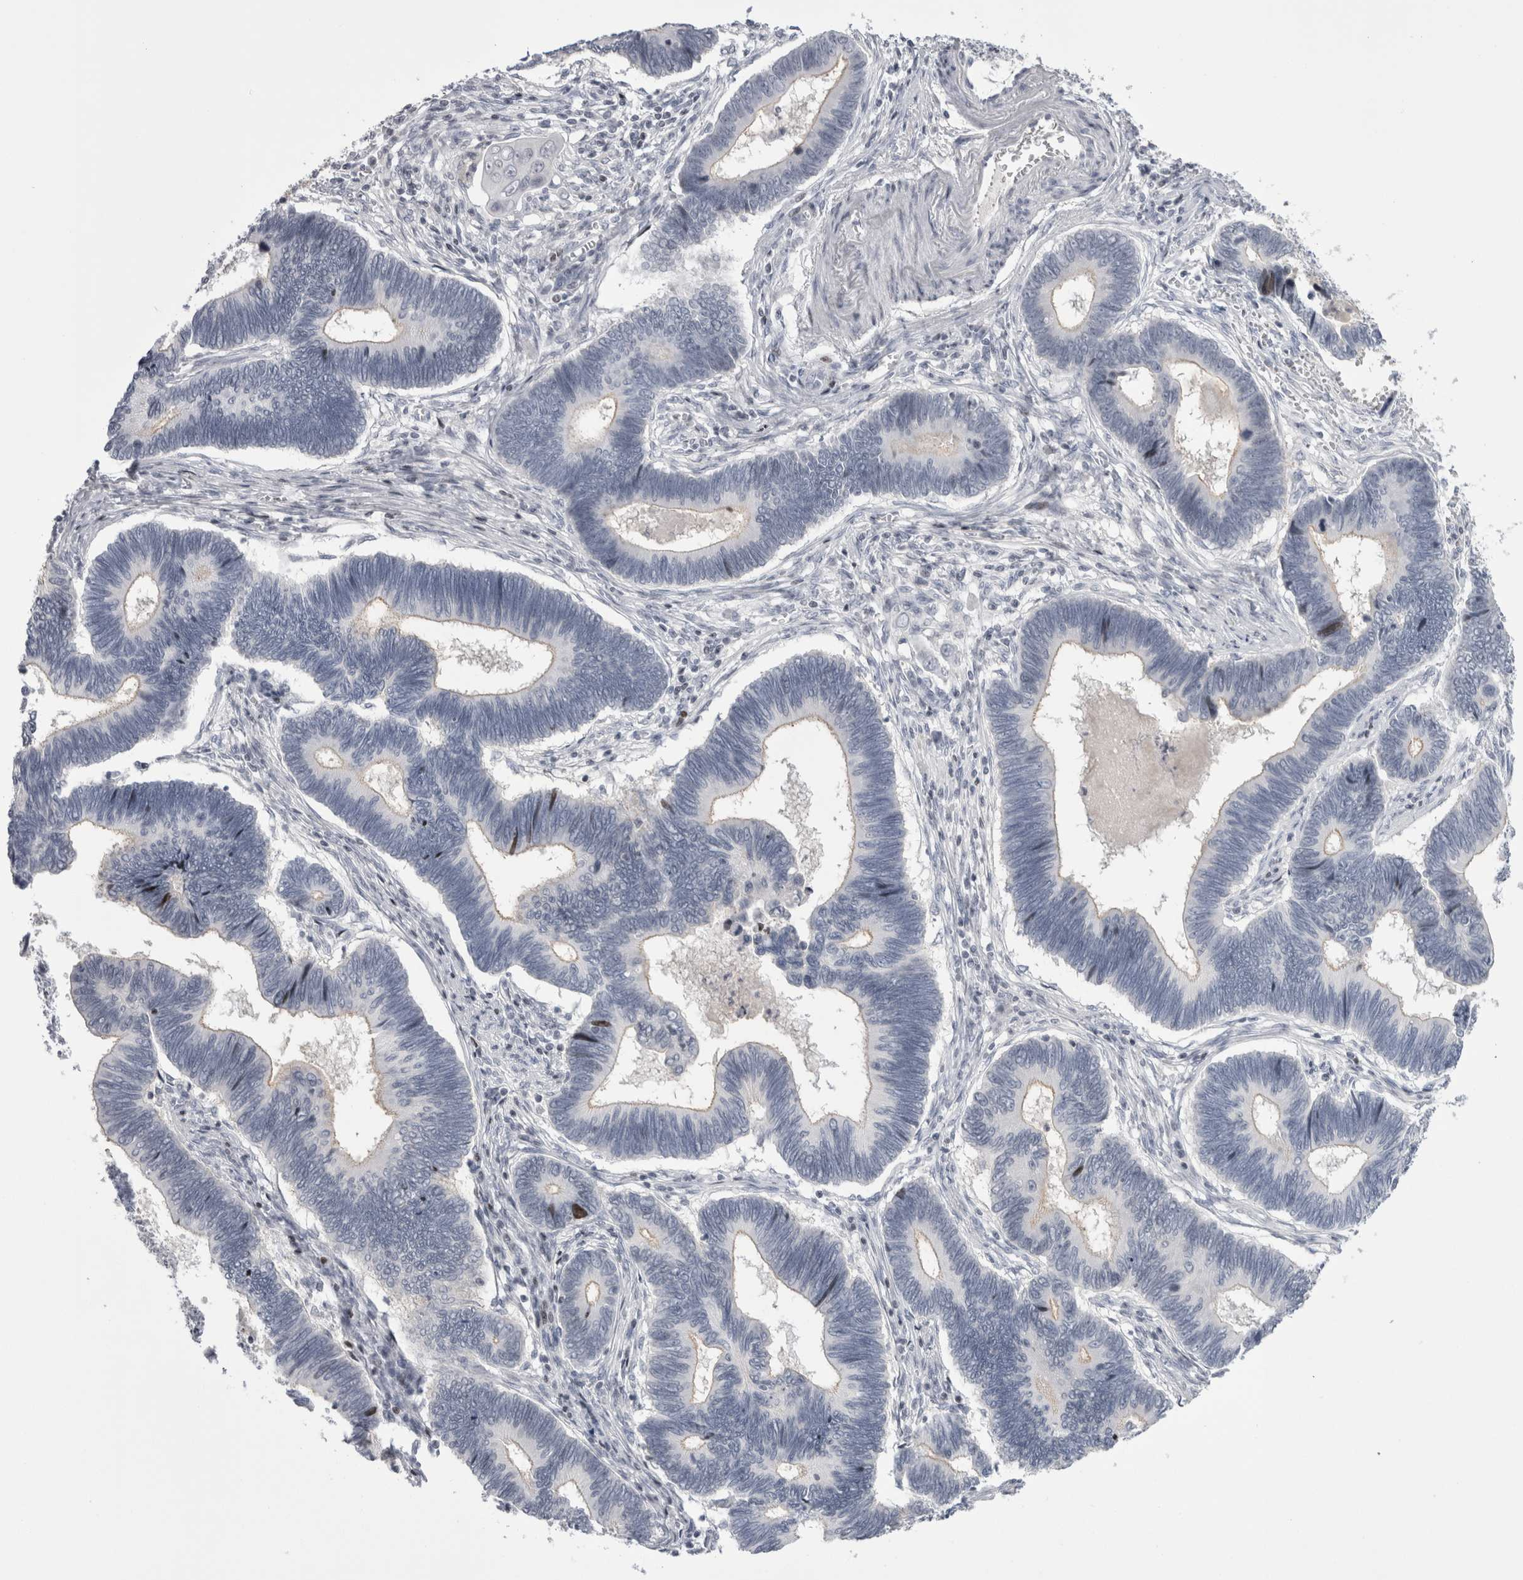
{"staining": {"intensity": "negative", "quantity": "none", "location": "none"}, "tissue": "pancreatic cancer", "cell_type": "Tumor cells", "image_type": "cancer", "snomed": [{"axis": "morphology", "description": "Adenocarcinoma, NOS"}, {"axis": "topography", "description": "Pancreas"}], "caption": "DAB immunohistochemical staining of human adenocarcinoma (pancreatic) exhibits no significant positivity in tumor cells.", "gene": "FNDC8", "patient": {"sex": "female", "age": 70}}